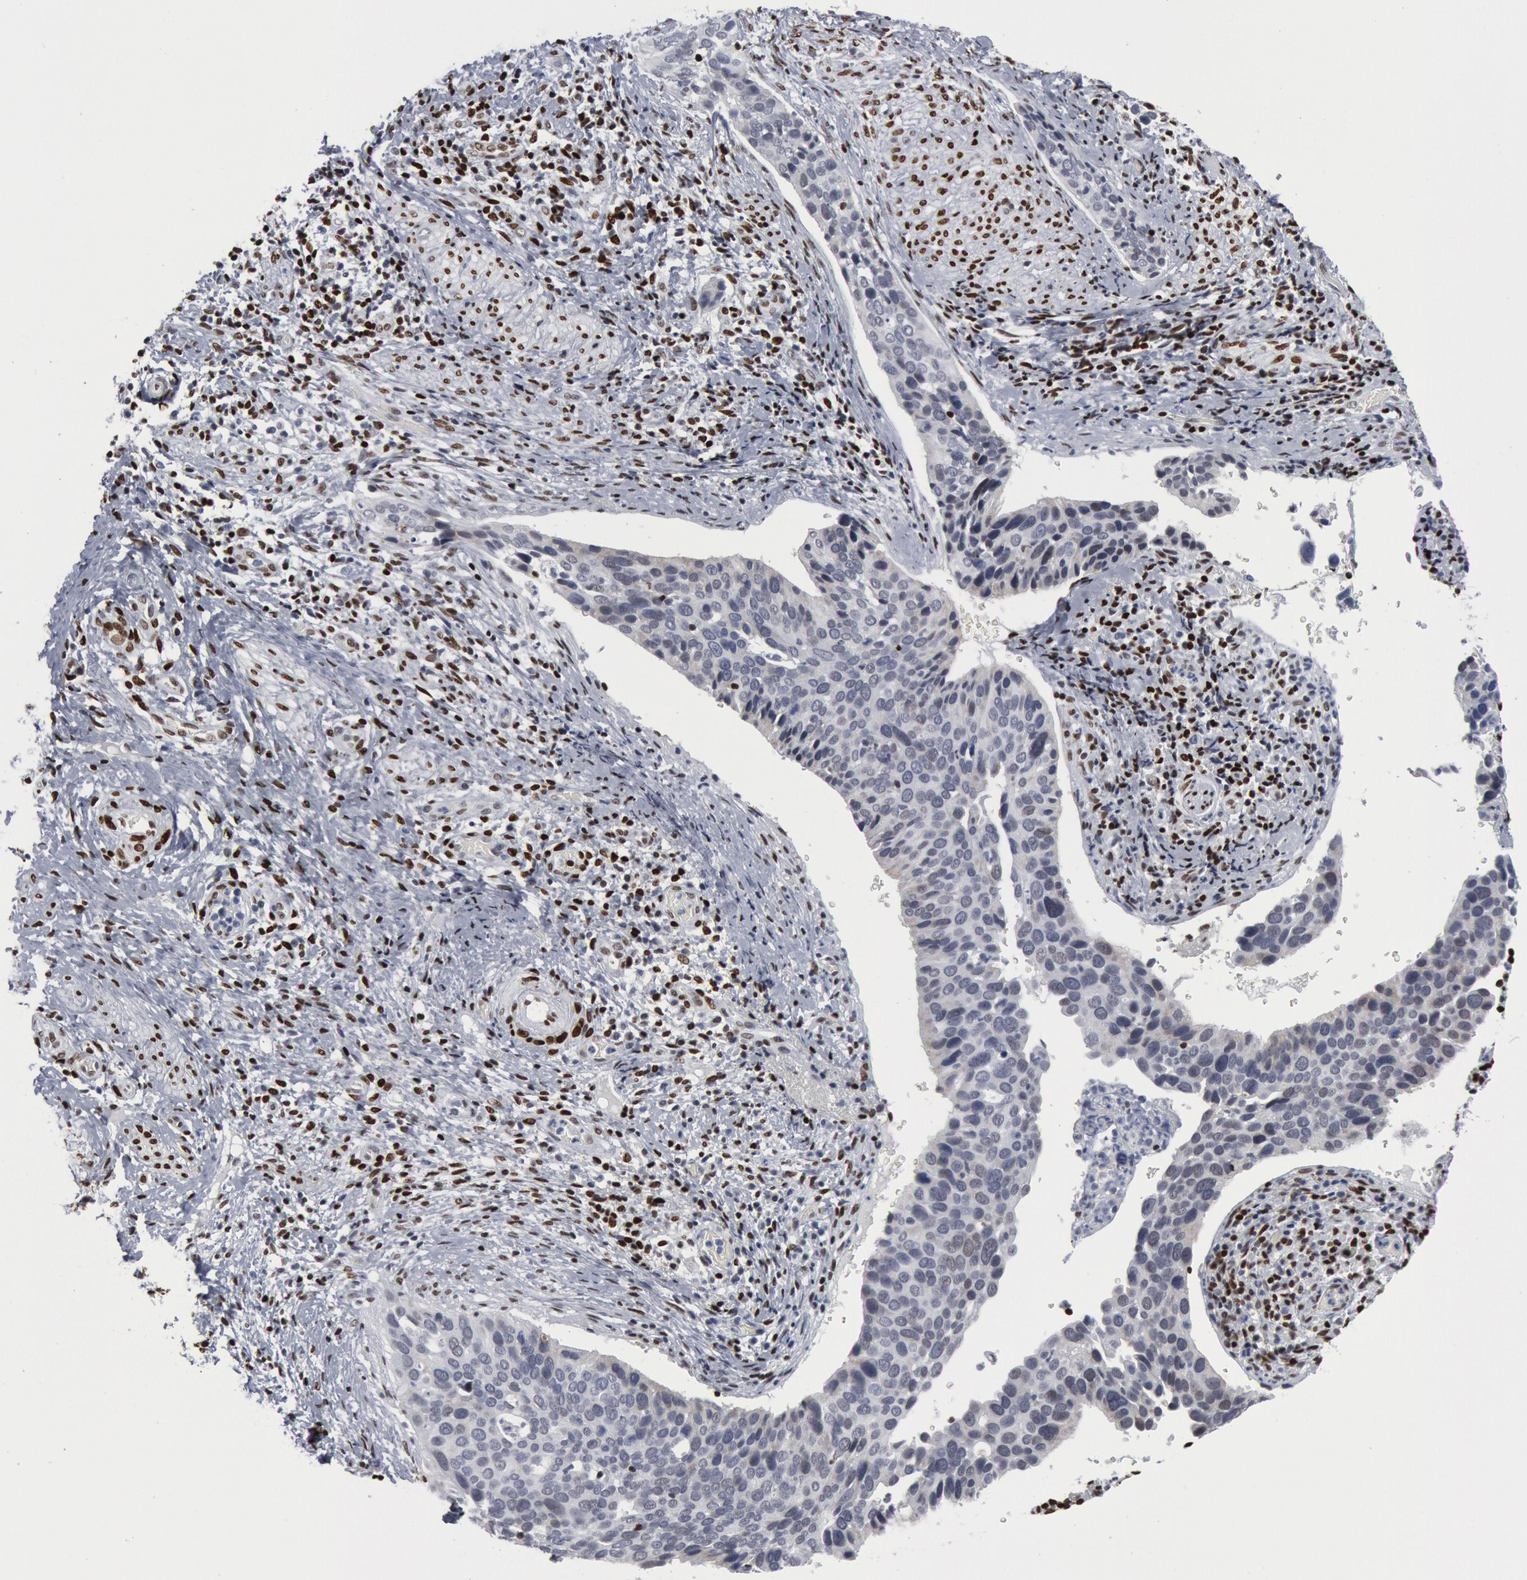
{"staining": {"intensity": "negative", "quantity": "none", "location": "none"}, "tissue": "cervical cancer", "cell_type": "Tumor cells", "image_type": "cancer", "snomed": [{"axis": "morphology", "description": "Squamous cell carcinoma, NOS"}, {"axis": "topography", "description": "Cervix"}], "caption": "Immunohistochemistry of squamous cell carcinoma (cervical) demonstrates no positivity in tumor cells.", "gene": "MECP2", "patient": {"sex": "female", "age": 31}}